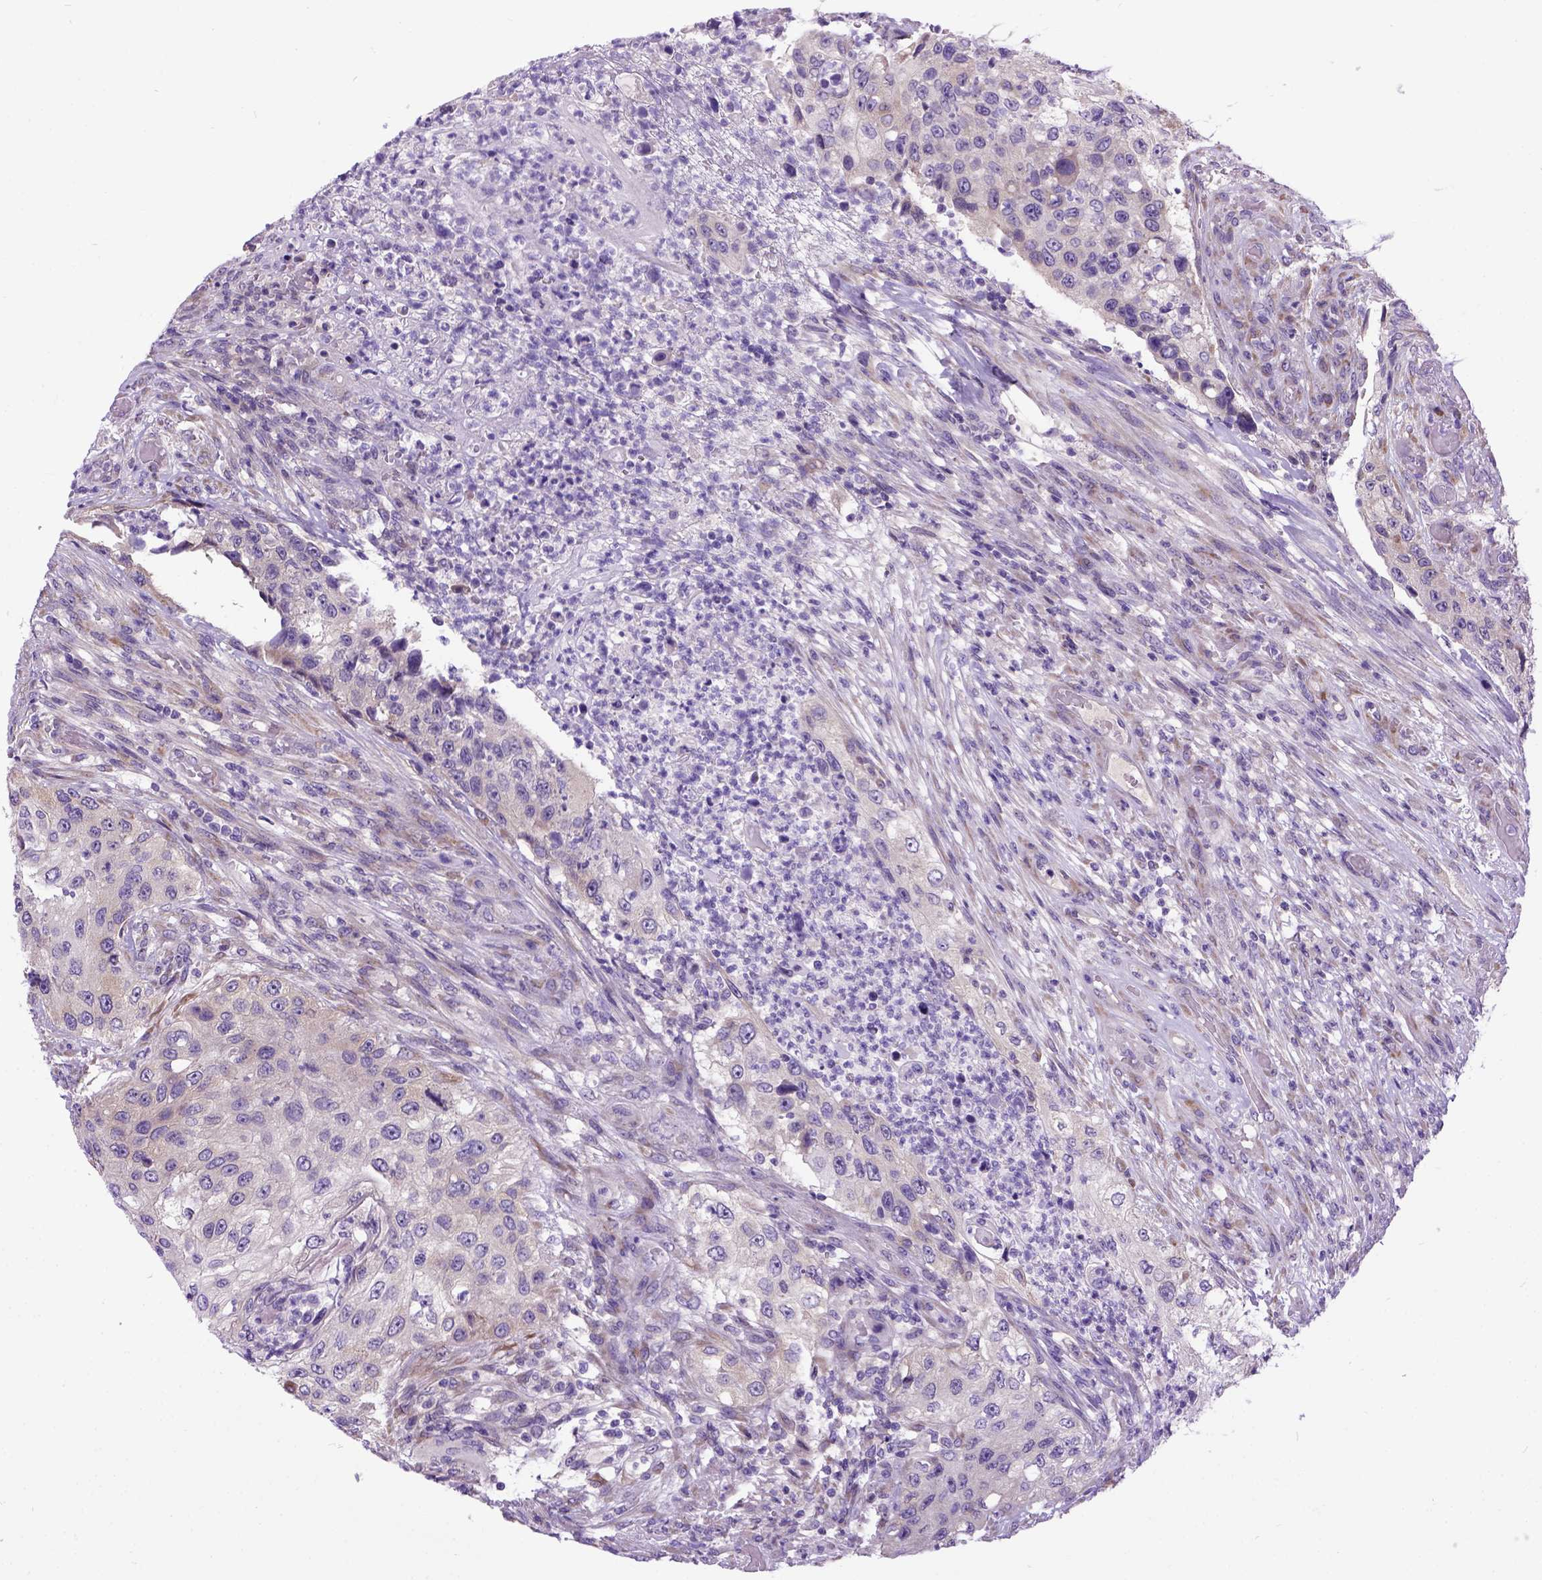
{"staining": {"intensity": "negative", "quantity": "none", "location": "none"}, "tissue": "urothelial cancer", "cell_type": "Tumor cells", "image_type": "cancer", "snomed": [{"axis": "morphology", "description": "Urothelial carcinoma, High grade"}, {"axis": "topography", "description": "Urinary bladder"}], "caption": "IHC of human high-grade urothelial carcinoma exhibits no staining in tumor cells. (Stains: DAB immunohistochemistry (IHC) with hematoxylin counter stain, Microscopy: brightfield microscopy at high magnification).", "gene": "NEK5", "patient": {"sex": "female", "age": 60}}